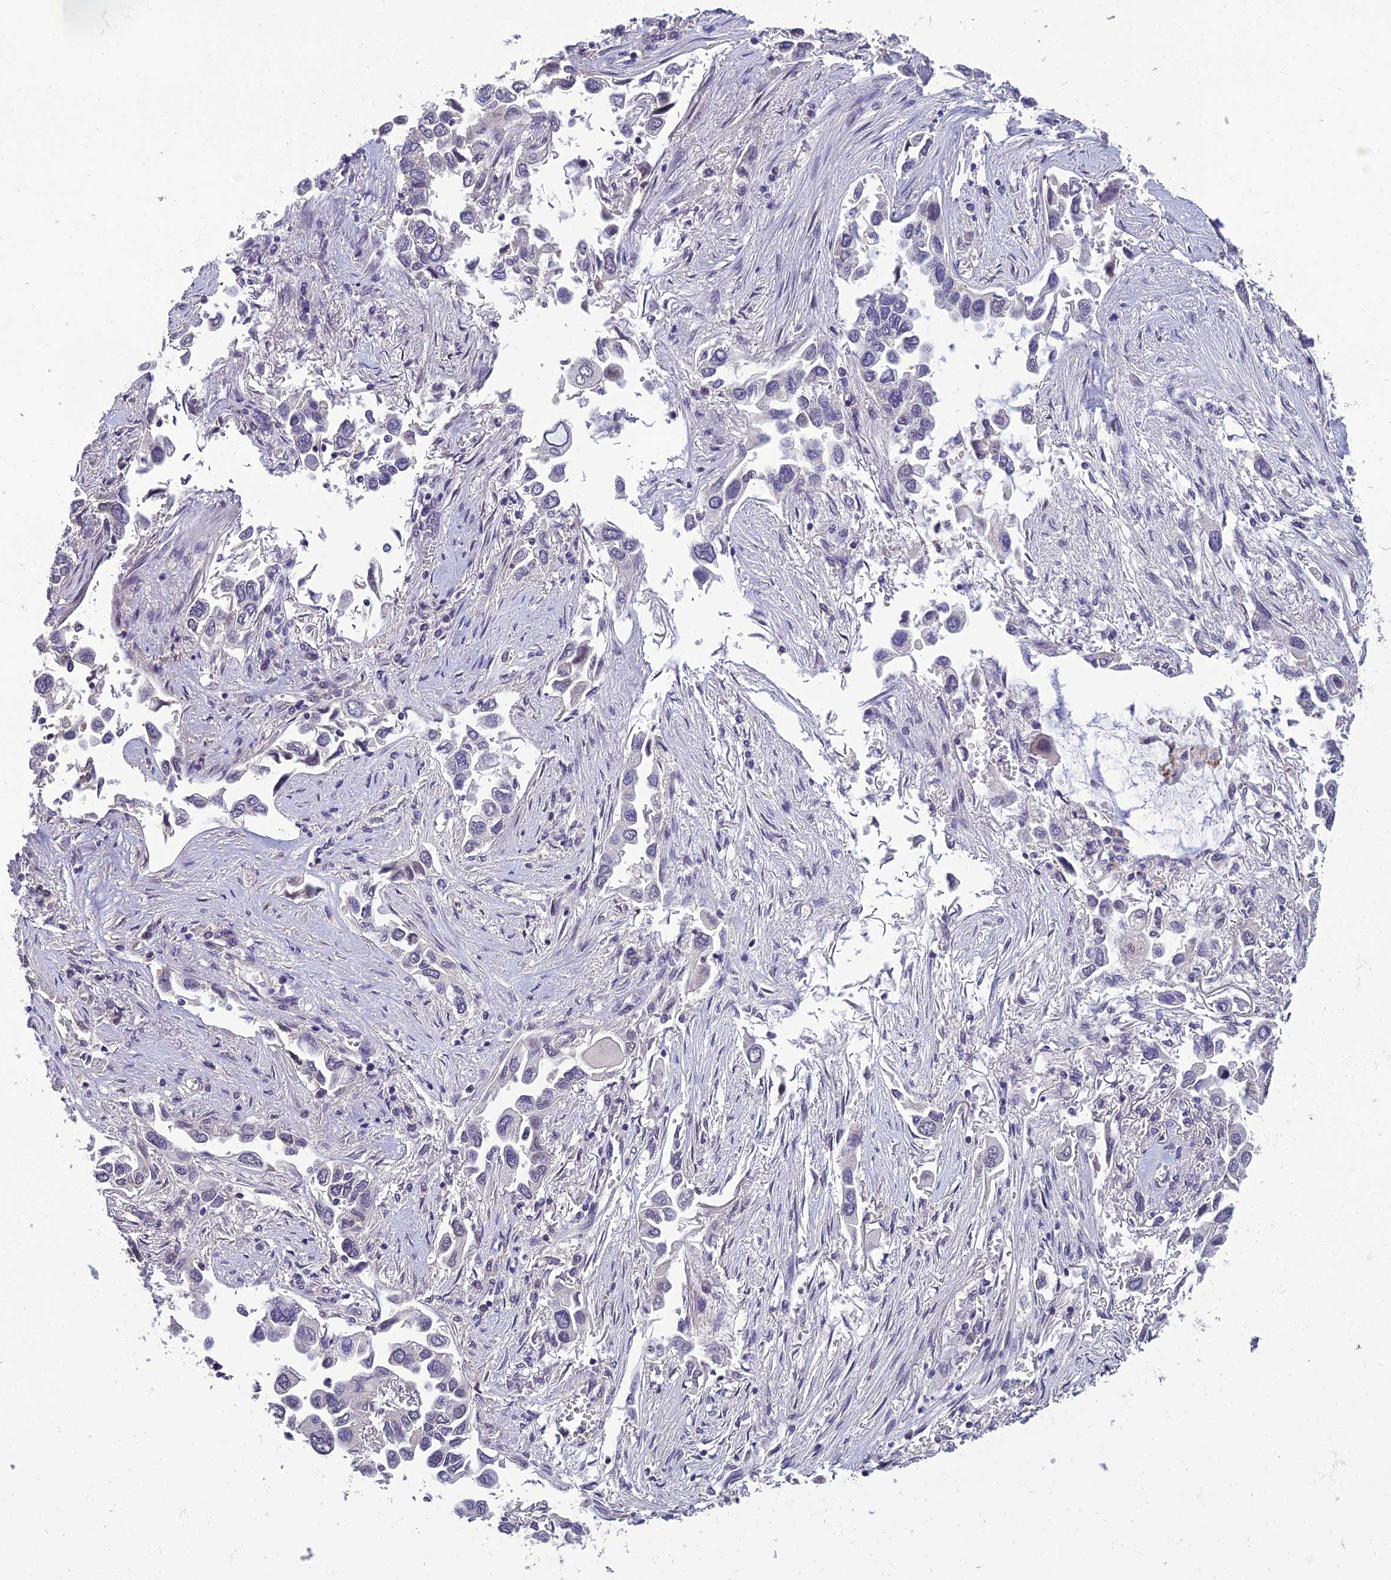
{"staining": {"intensity": "negative", "quantity": "none", "location": "none"}, "tissue": "lung cancer", "cell_type": "Tumor cells", "image_type": "cancer", "snomed": [{"axis": "morphology", "description": "Adenocarcinoma, NOS"}, {"axis": "topography", "description": "Lung"}], "caption": "Photomicrograph shows no significant protein expression in tumor cells of lung cancer (adenocarcinoma).", "gene": "GRWD1", "patient": {"sex": "female", "age": 76}}